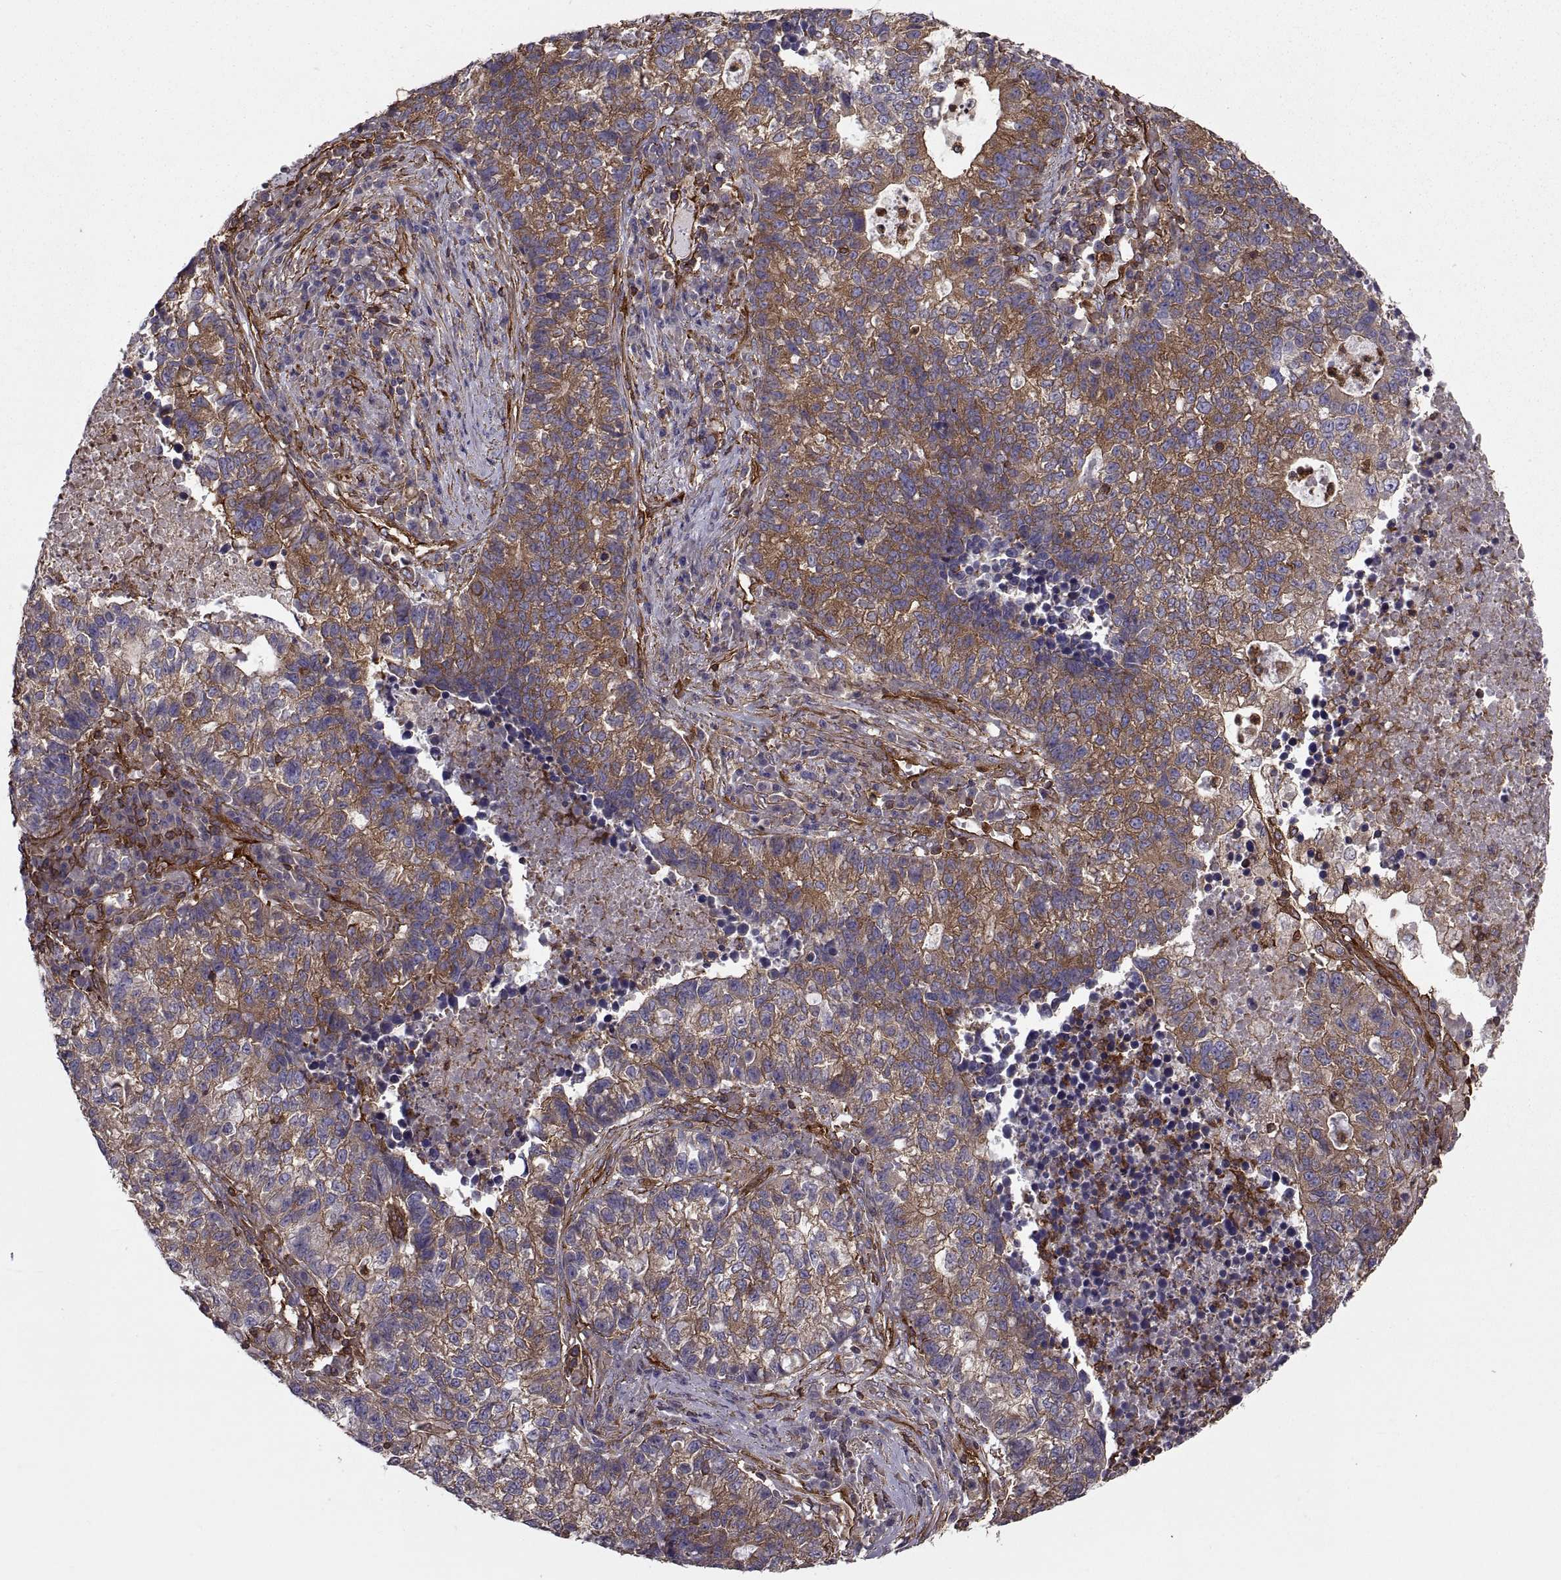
{"staining": {"intensity": "strong", "quantity": "25%-75%", "location": "cytoplasmic/membranous"}, "tissue": "lung cancer", "cell_type": "Tumor cells", "image_type": "cancer", "snomed": [{"axis": "morphology", "description": "Adenocarcinoma, NOS"}, {"axis": "topography", "description": "Lung"}], "caption": "DAB (3,3'-diaminobenzidine) immunohistochemical staining of lung cancer (adenocarcinoma) displays strong cytoplasmic/membranous protein positivity in approximately 25%-75% of tumor cells.", "gene": "MYH9", "patient": {"sex": "male", "age": 57}}